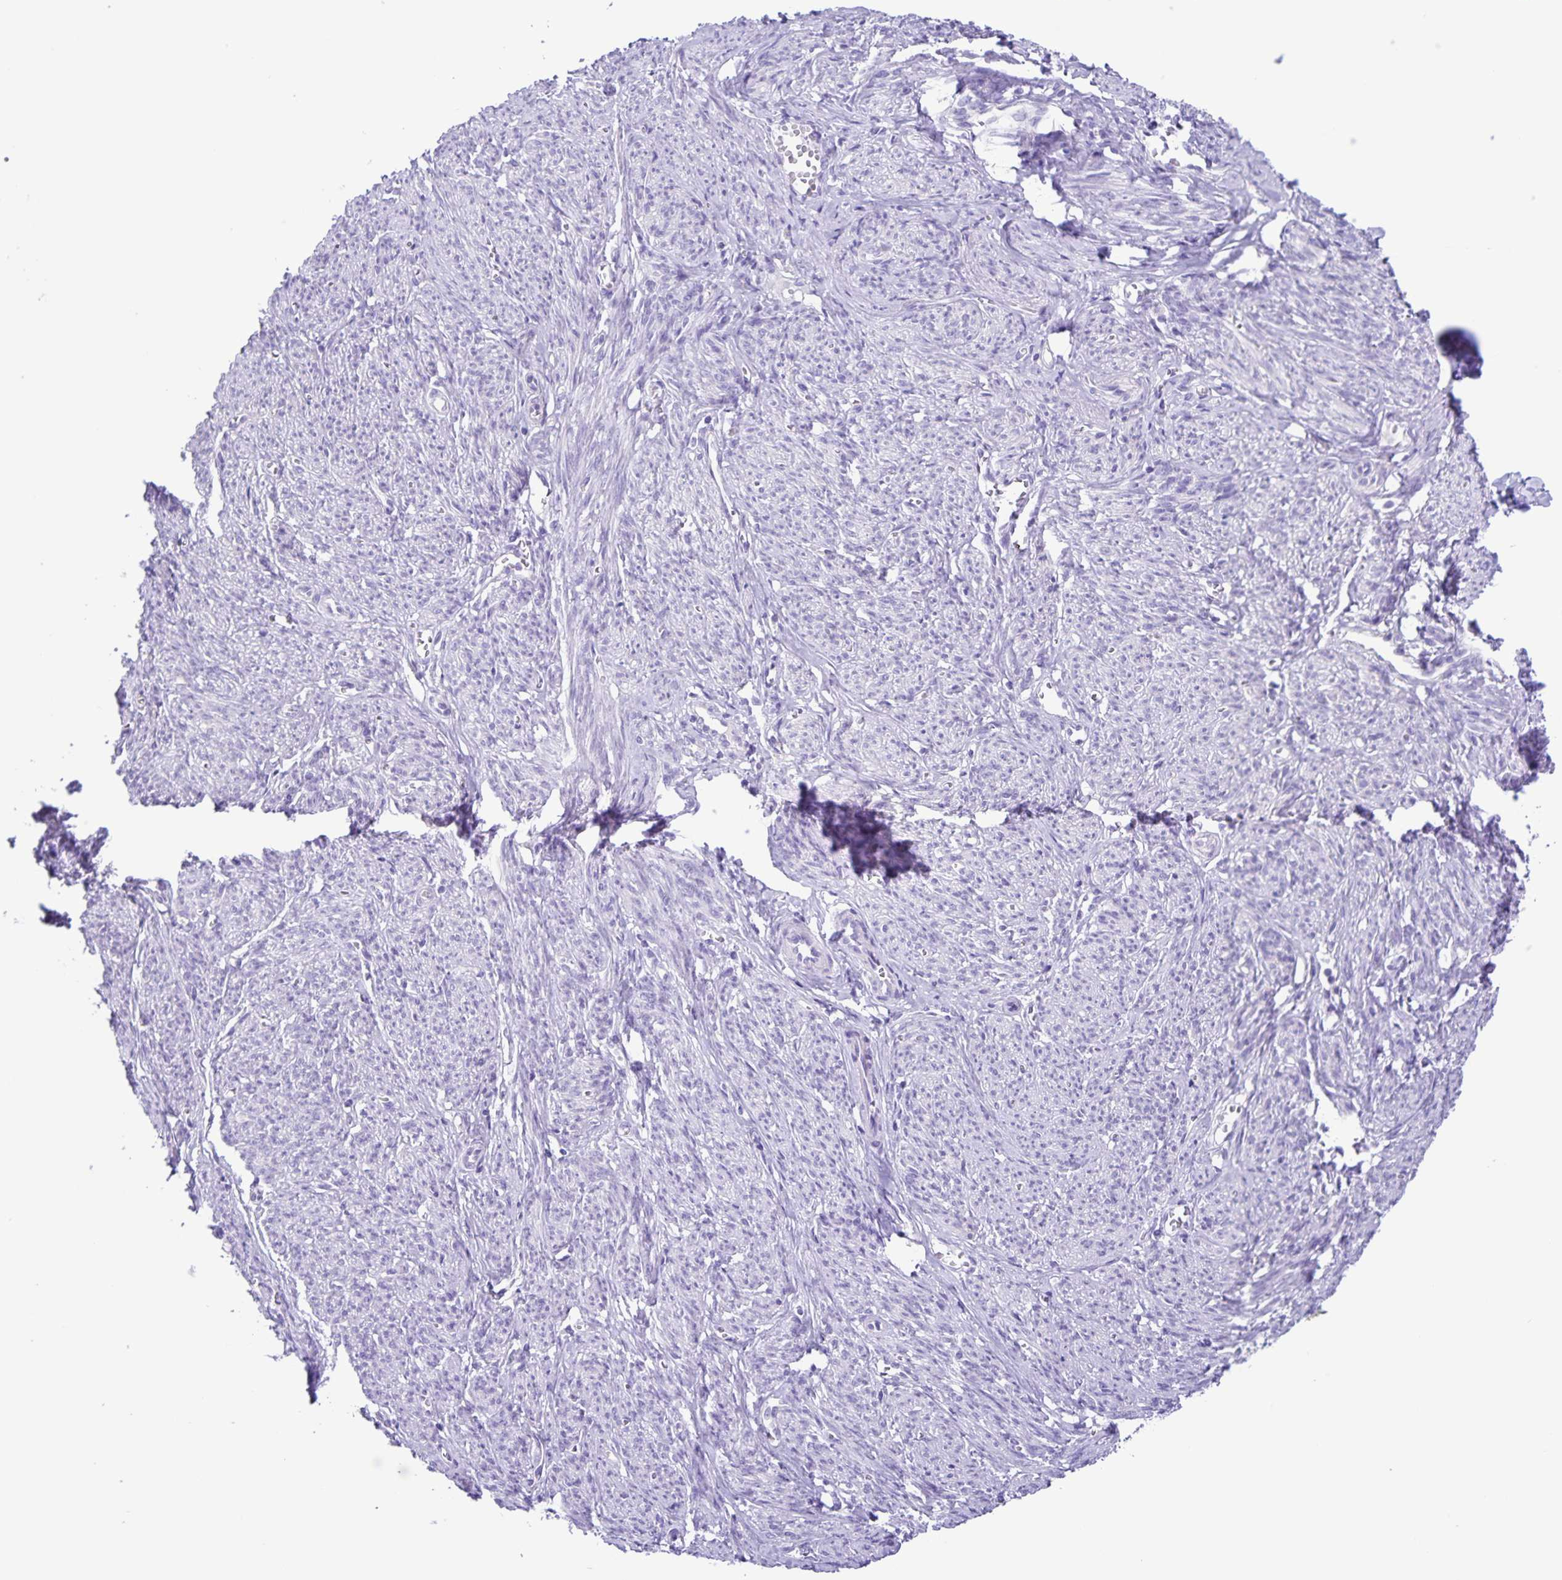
{"staining": {"intensity": "negative", "quantity": "none", "location": "none"}, "tissue": "smooth muscle", "cell_type": "Smooth muscle cells", "image_type": "normal", "snomed": [{"axis": "morphology", "description": "Normal tissue, NOS"}, {"axis": "topography", "description": "Smooth muscle"}], "caption": "DAB immunohistochemical staining of unremarkable smooth muscle exhibits no significant positivity in smooth muscle cells. The staining was performed using DAB to visualize the protein expression in brown, while the nuclei were stained in blue with hematoxylin (Magnification: 20x).", "gene": "CAPSL", "patient": {"sex": "female", "age": 65}}